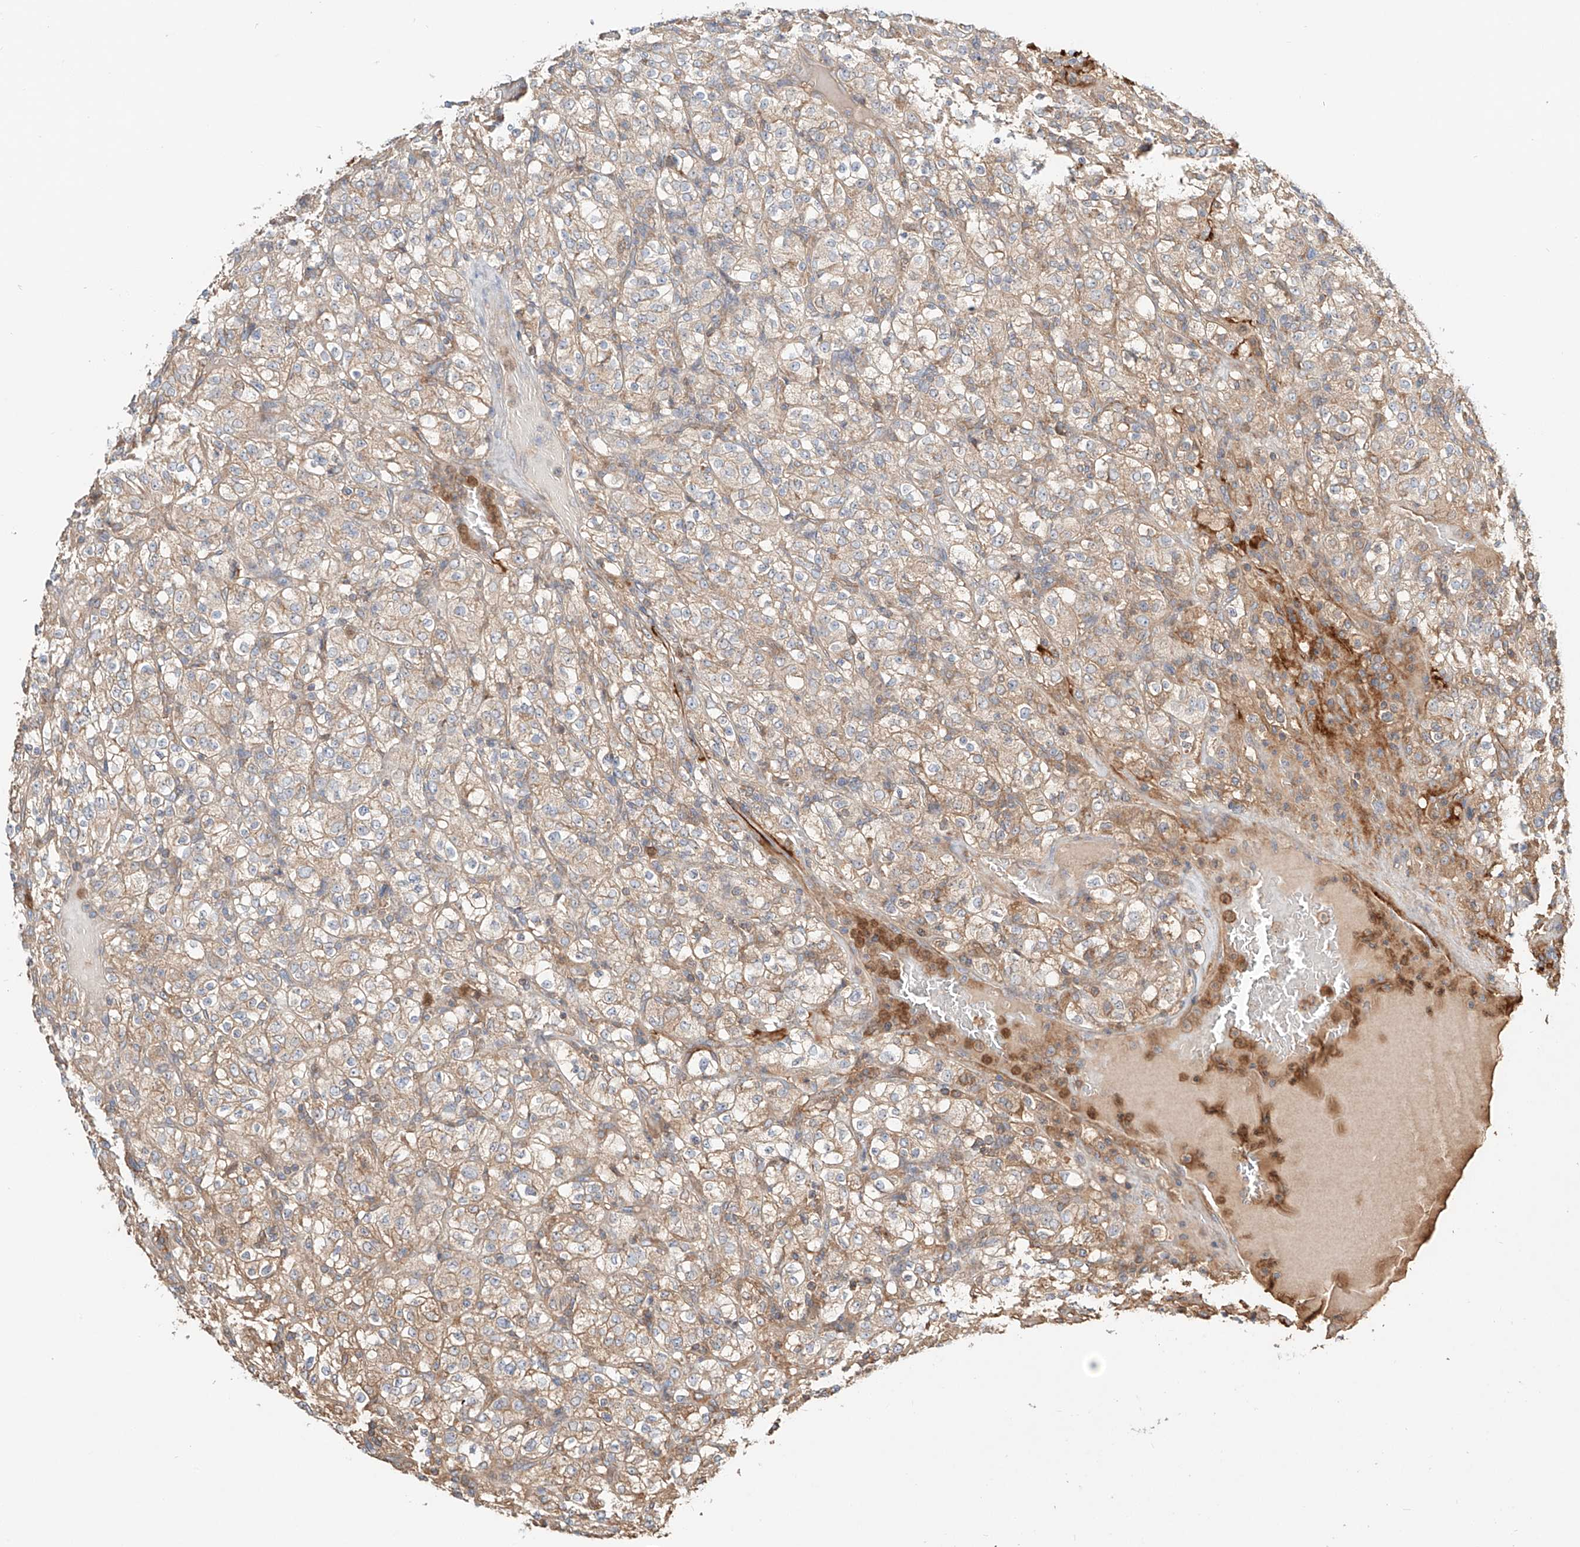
{"staining": {"intensity": "moderate", "quantity": ">75%", "location": "cytoplasmic/membranous"}, "tissue": "renal cancer", "cell_type": "Tumor cells", "image_type": "cancer", "snomed": [{"axis": "morphology", "description": "Normal tissue, NOS"}, {"axis": "morphology", "description": "Adenocarcinoma, NOS"}, {"axis": "topography", "description": "Kidney"}], "caption": "The micrograph displays immunohistochemical staining of renal cancer (adenocarcinoma). There is moderate cytoplasmic/membranous positivity is seen in about >75% of tumor cells.", "gene": "ERO1A", "patient": {"sex": "female", "age": 72}}